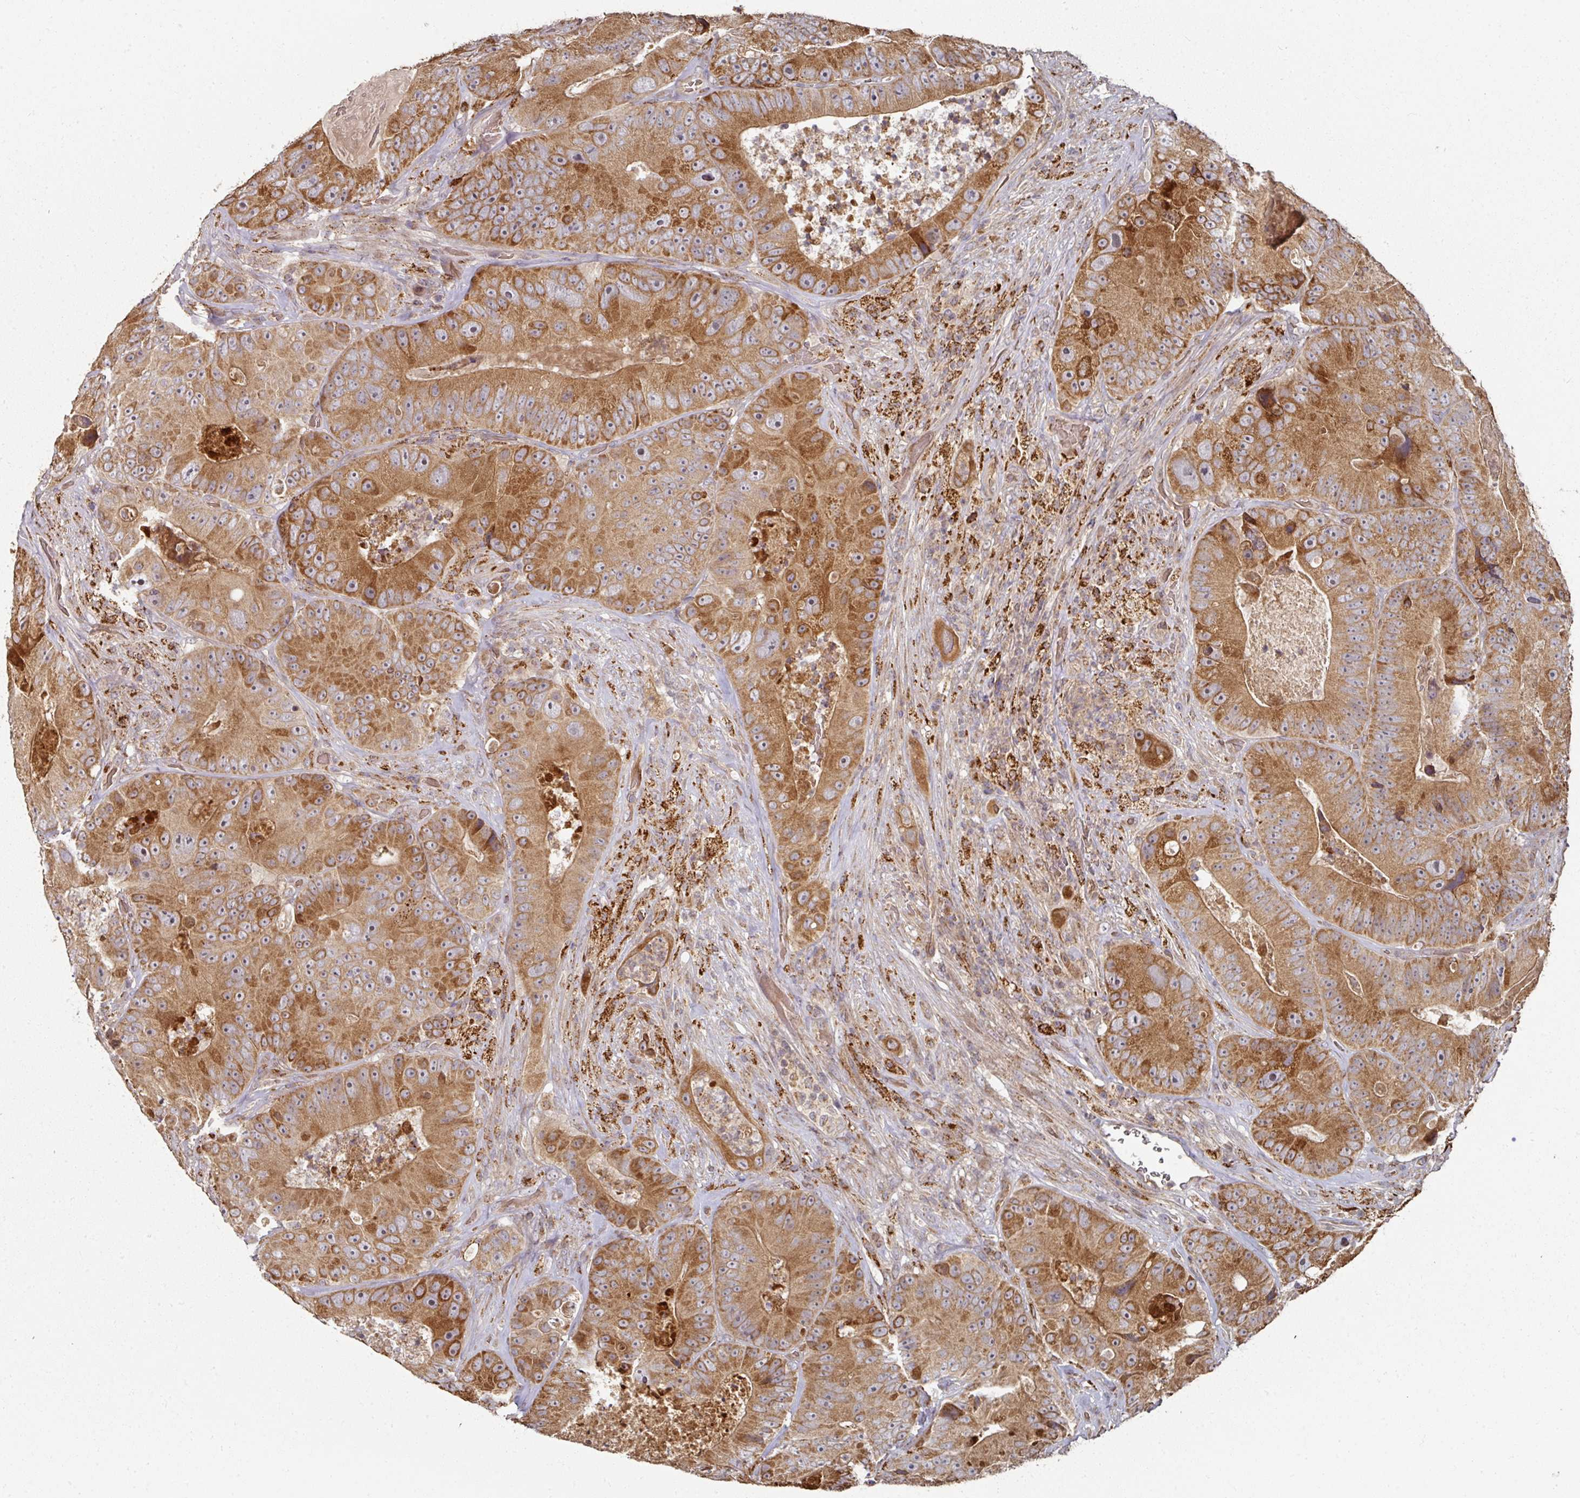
{"staining": {"intensity": "strong", "quantity": ">75%", "location": "cytoplasmic/membranous"}, "tissue": "colorectal cancer", "cell_type": "Tumor cells", "image_type": "cancer", "snomed": [{"axis": "morphology", "description": "Adenocarcinoma, NOS"}, {"axis": "topography", "description": "Colon"}], "caption": "DAB (3,3'-diaminobenzidine) immunohistochemical staining of human colorectal cancer (adenocarcinoma) shows strong cytoplasmic/membranous protein staining in about >75% of tumor cells. The staining was performed using DAB to visualize the protein expression in brown, while the nuclei were stained in blue with hematoxylin (Magnification: 20x).", "gene": "DNAJC7", "patient": {"sex": "female", "age": 86}}